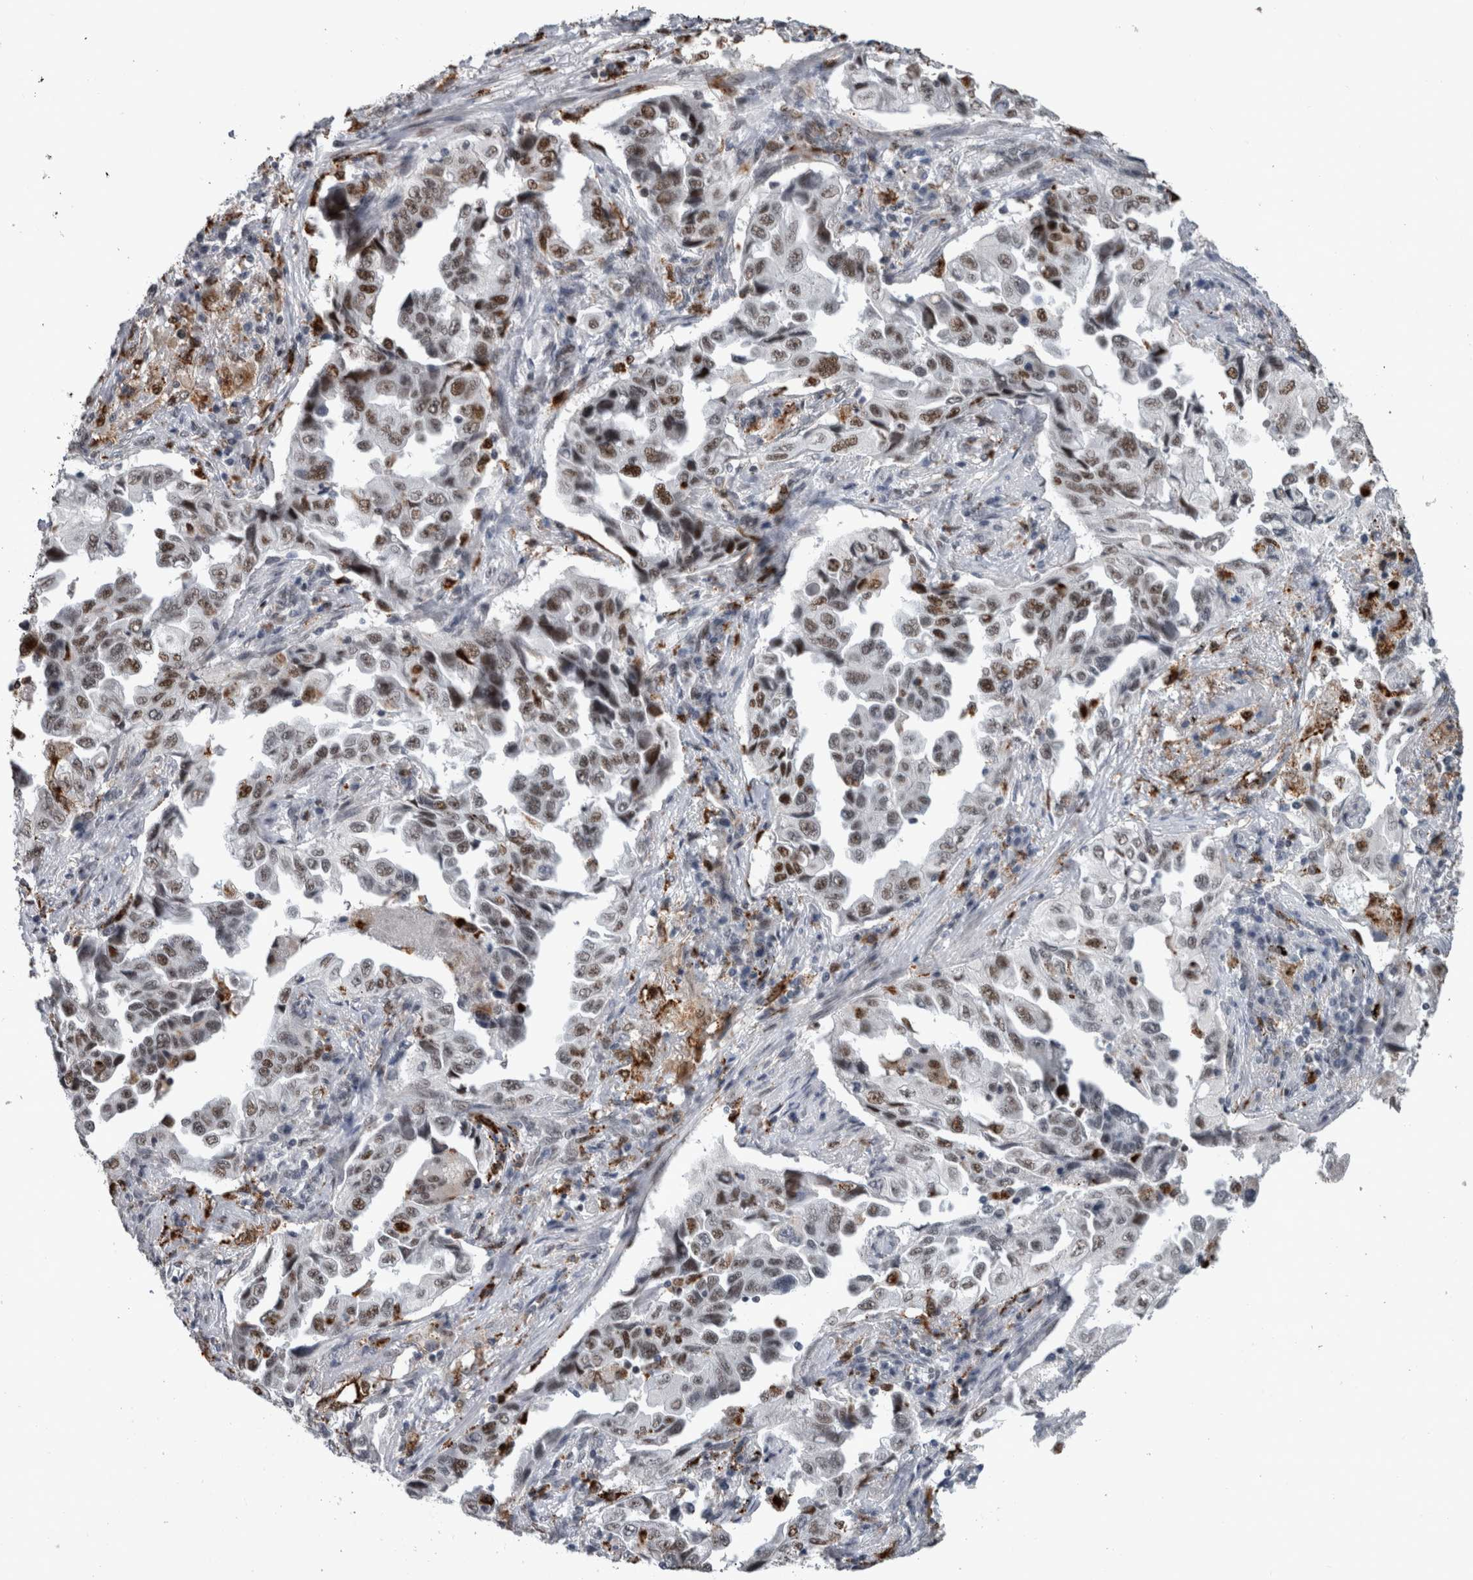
{"staining": {"intensity": "moderate", "quantity": ">75%", "location": "nuclear"}, "tissue": "lung cancer", "cell_type": "Tumor cells", "image_type": "cancer", "snomed": [{"axis": "morphology", "description": "Adenocarcinoma, NOS"}, {"axis": "topography", "description": "Lung"}], "caption": "A medium amount of moderate nuclear staining is present in about >75% of tumor cells in lung adenocarcinoma tissue.", "gene": "POLD2", "patient": {"sex": "female", "age": 51}}